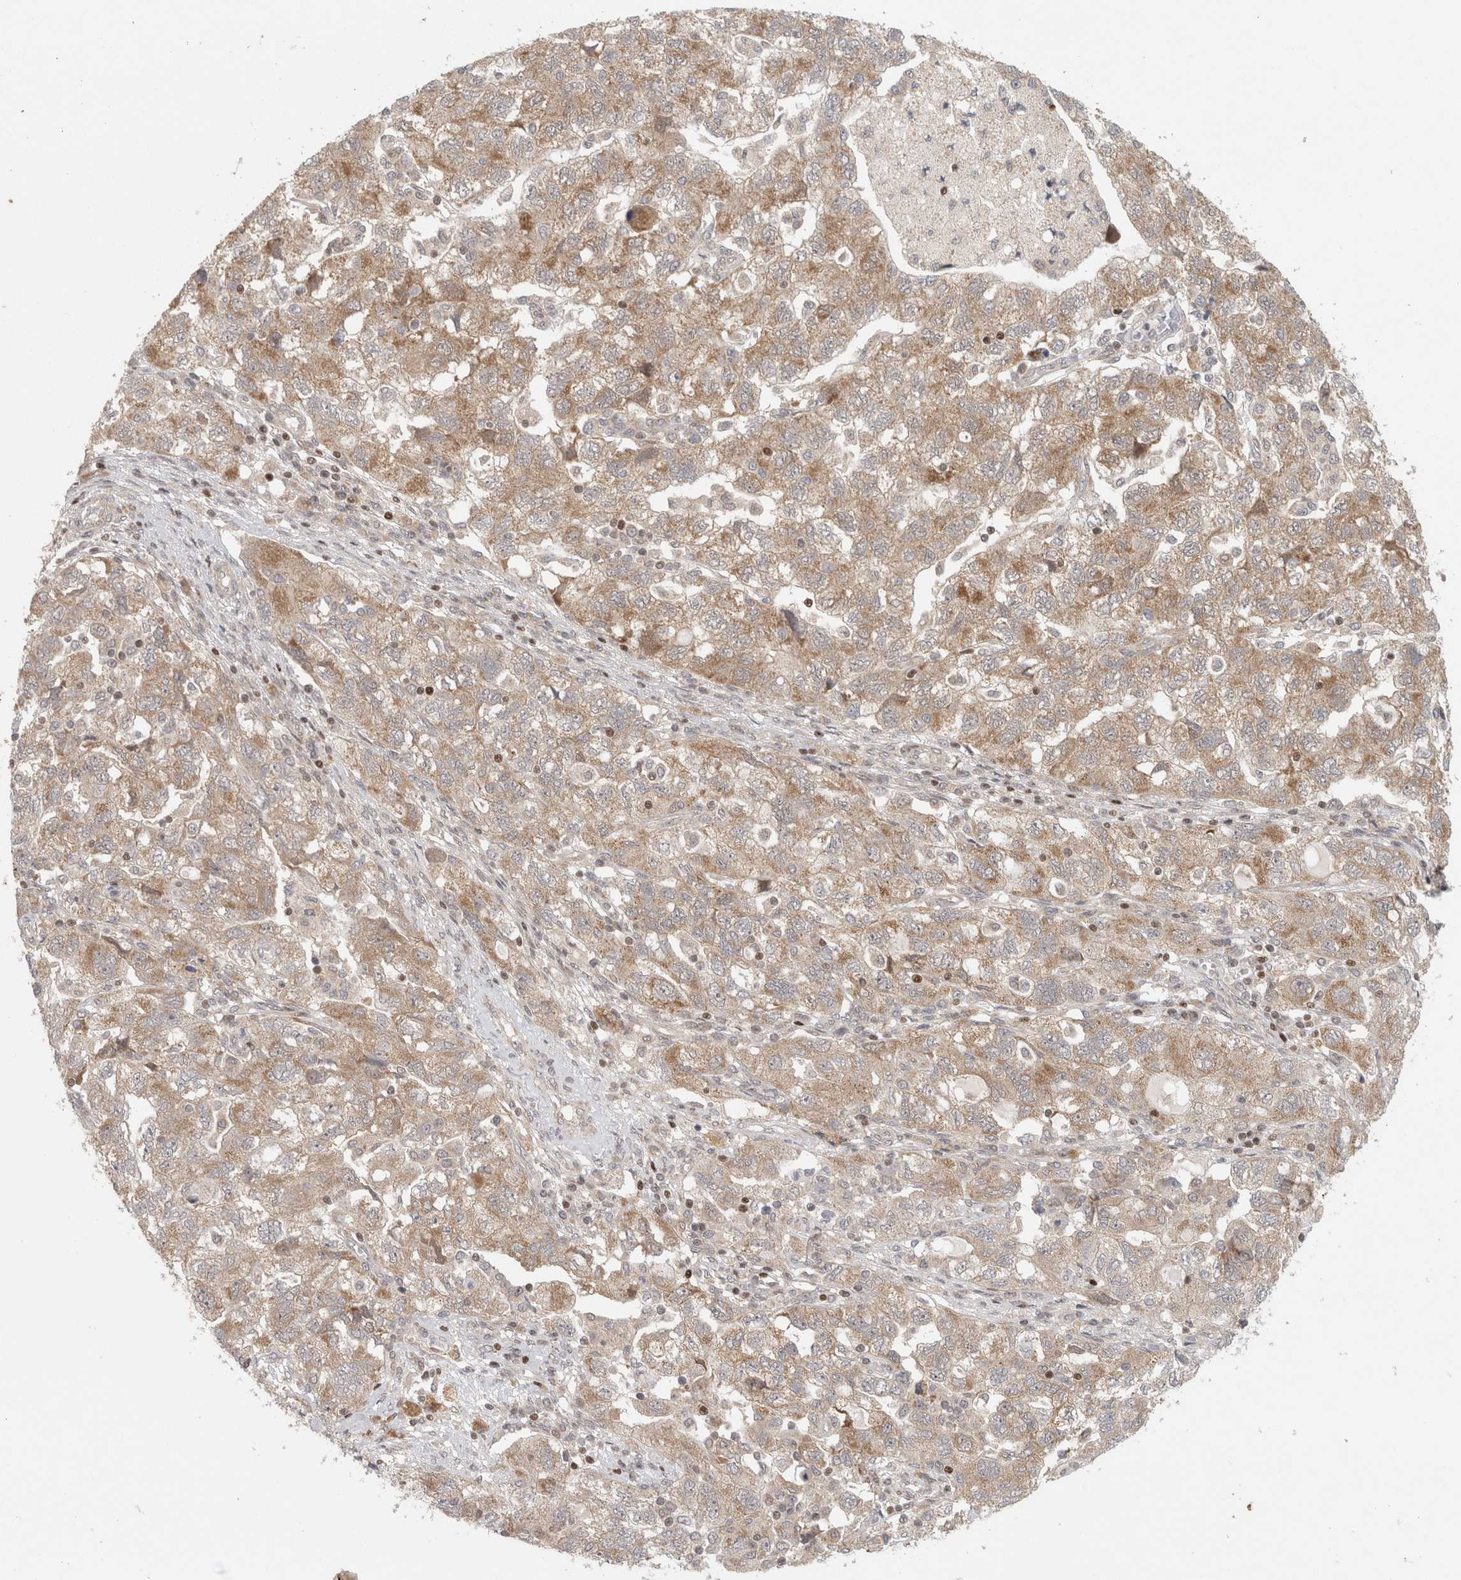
{"staining": {"intensity": "weak", "quantity": ">75%", "location": "cytoplasmic/membranous"}, "tissue": "ovarian cancer", "cell_type": "Tumor cells", "image_type": "cancer", "snomed": [{"axis": "morphology", "description": "Carcinoma, NOS"}, {"axis": "morphology", "description": "Cystadenocarcinoma, serous, NOS"}, {"axis": "topography", "description": "Ovary"}], "caption": "Brown immunohistochemical staining in human ovarian carcinoma displays weak cytoplasmic/membranous expression in approximately >75% of tumor cells.", "gene": "KDM8", "patient": {"sex": "female", "age": 69}}